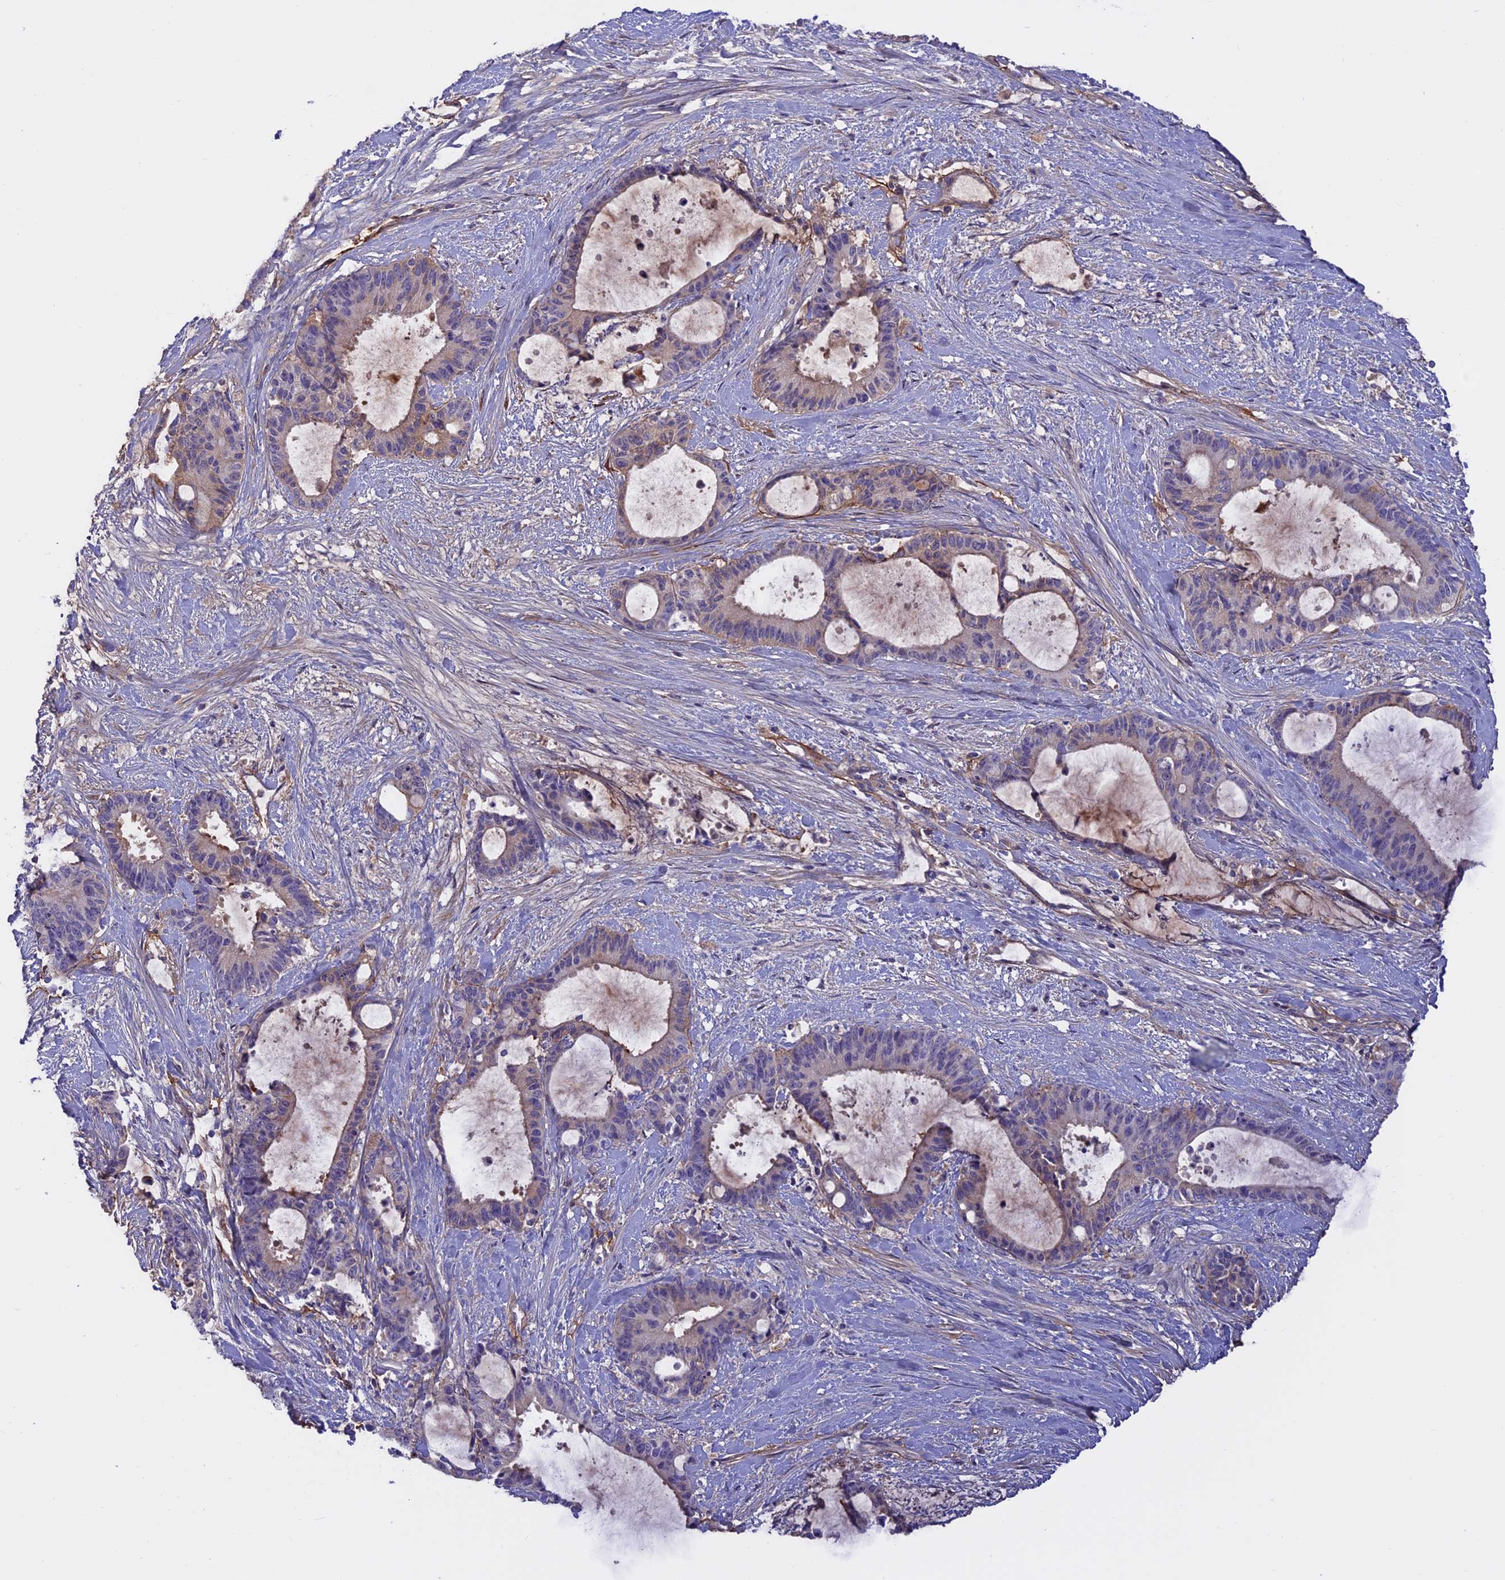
{"staining": {"intensity": "weak", "quantity": "<25%", "location": "cytoplasmic/membranous"}, "tissue": "liver cancer", "cell_type": "Tumor cells", "image_type": "cancer", "snomed": [{"axis": "morphology", "description": "Normal tissue, NOS"}, {"axis": "morphology", "description": "Cholangiocarcinoma"}, {"axis": "topography", "description": "Liver"}, {"axis": "topography", "description": "Peripheral nerve tissue"}], "caption": "IHC image of liver cancer (cholangiocarcinoma) stained for a protein (brown), which shows no positivity in tumor cells.", "gene": "COL4A3", "patient": {"sex": "female", "age": 73}}